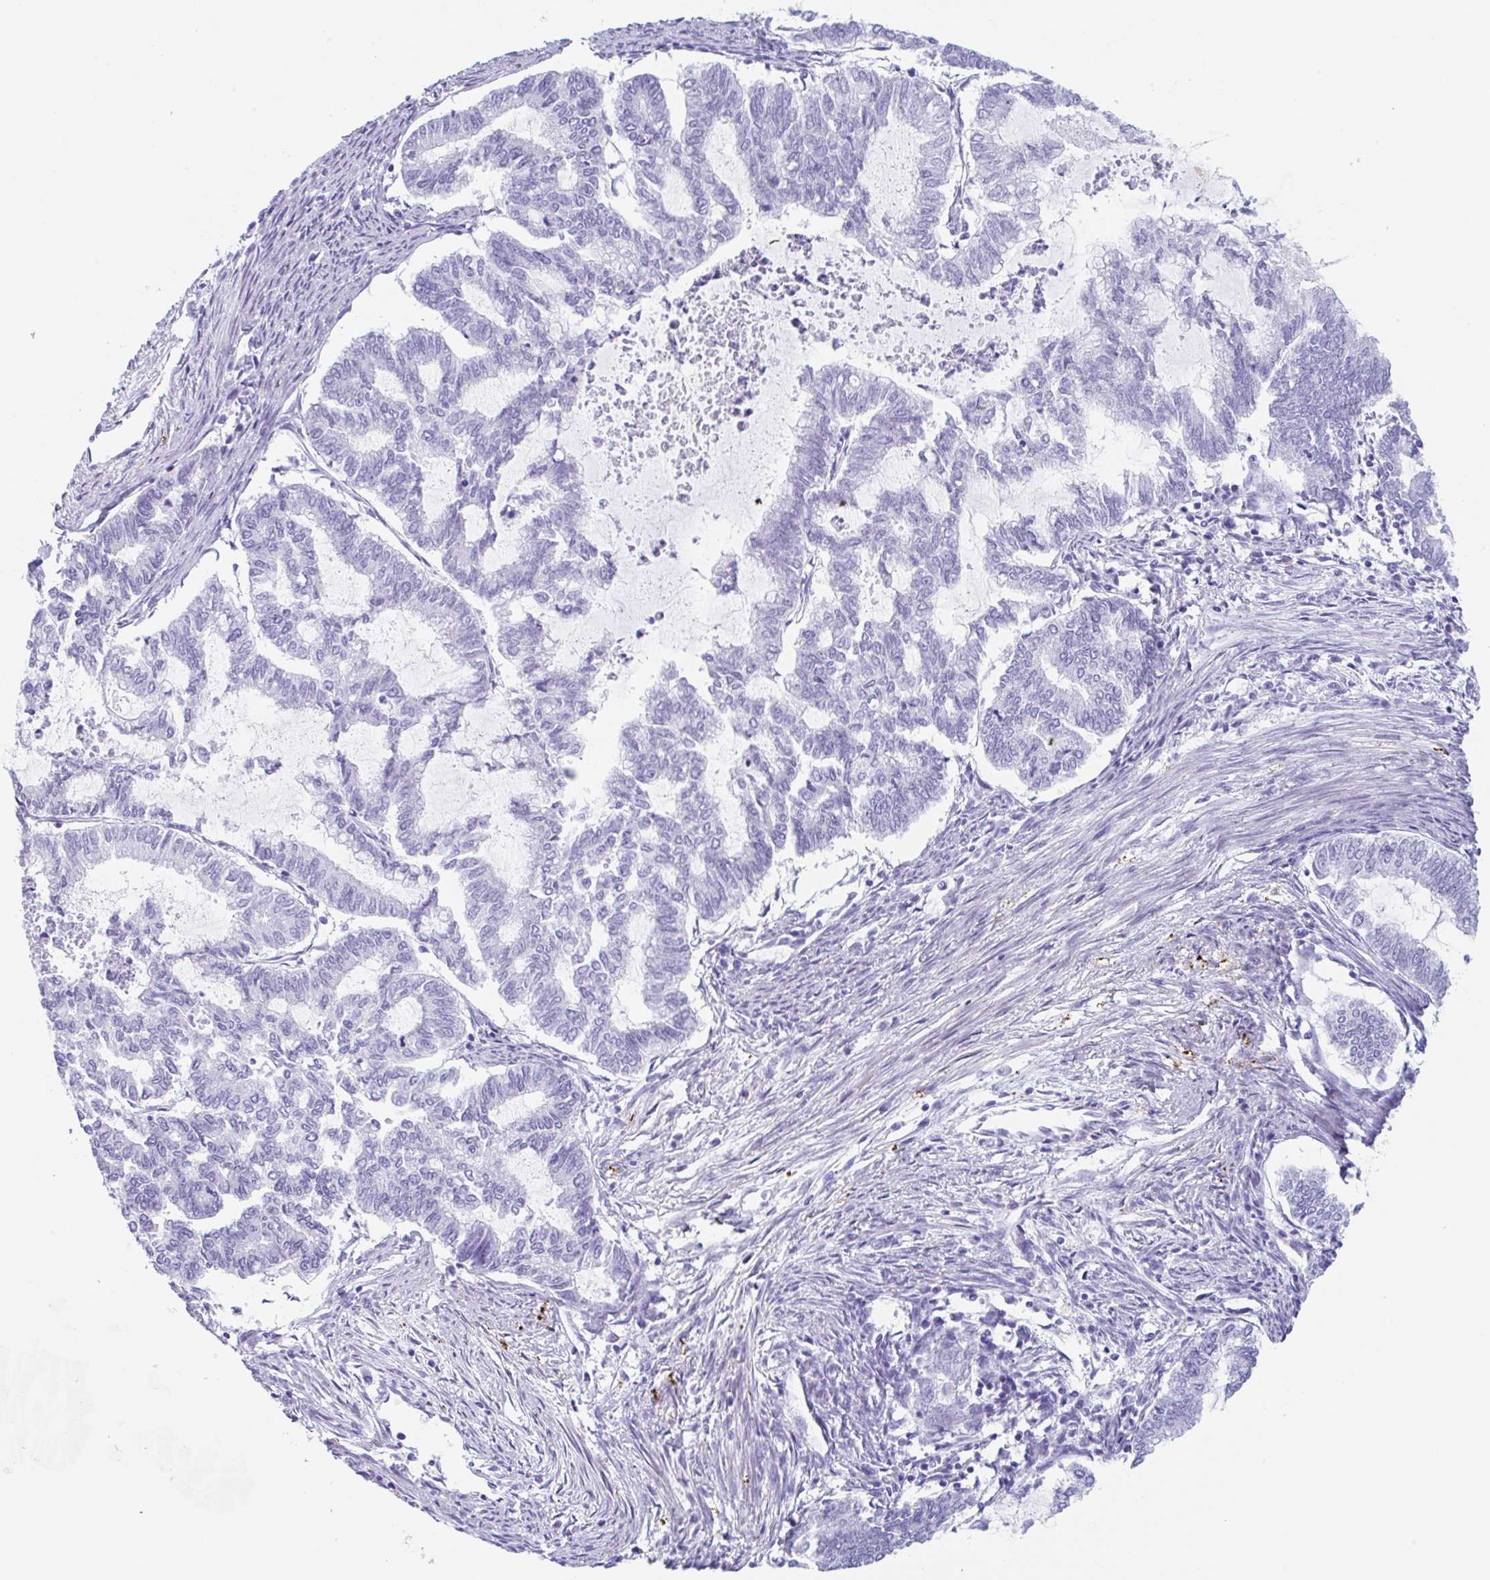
{"staining": {"intensity": "negative", "quantity": "none", "location": "none"}, "tissue": "endometrial cancer", "cell_type": "Tumor cells", "image_type": "cancer", "snomed": [{"axis": "morphology", "description": "Adenocarcinoma, NOS"}, {"axis": "topography", "description": "Endometrium"}], "caption": "The image reveals no staining of tumor cells in endometrial adenocarcinoma.", "gene": "TAS2R41", "patient": {"sex": "female", "age": 79}}